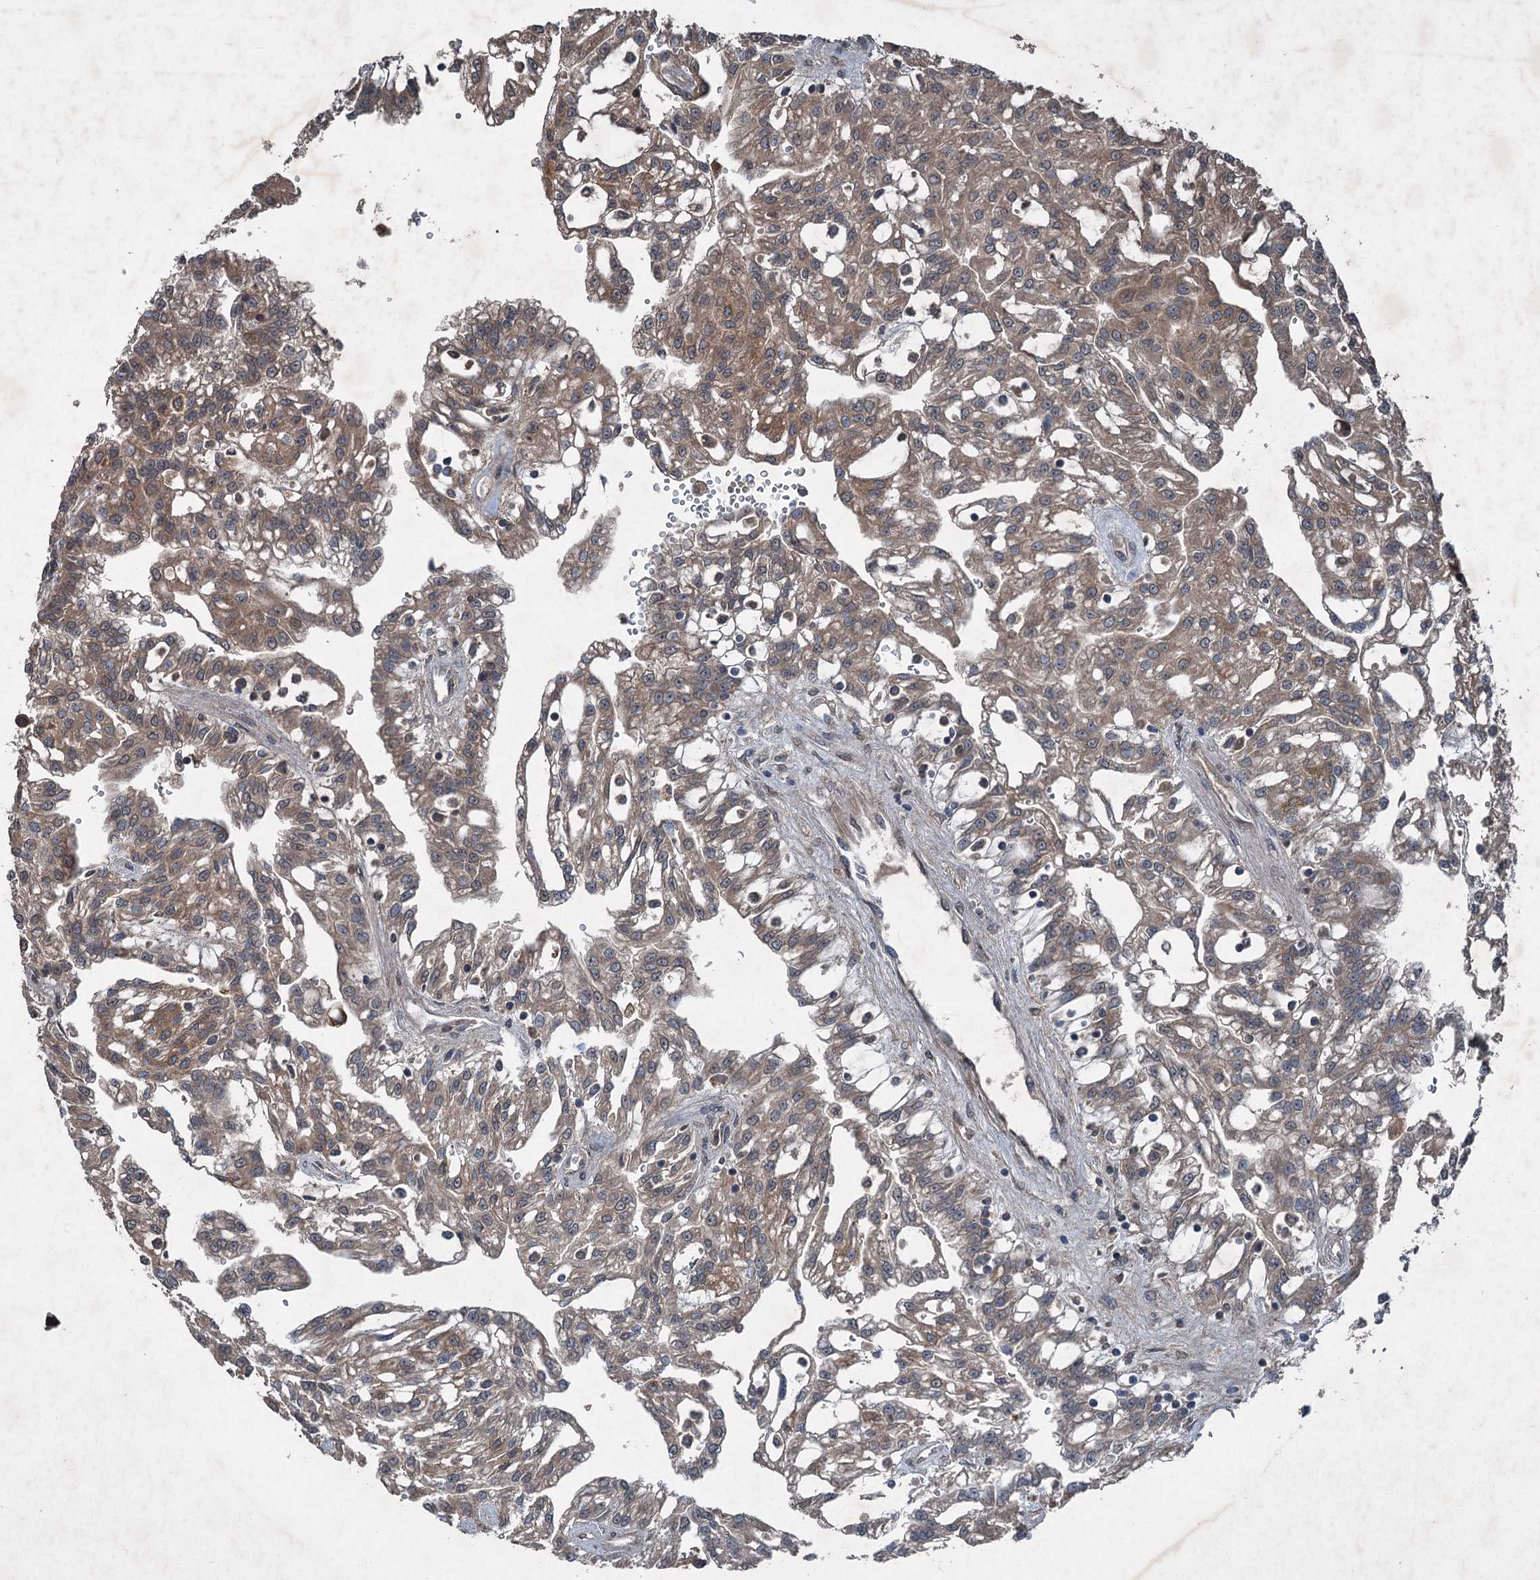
{"staining": {"intensity": "moderate", "quantity": "25%-75%", "location": "cytoplasmic/membranous"}, "tissue": "renal cancer", "cell_type": "Tumor cells", "image_type": "cancer", "snomed": [{"axis": "morphology", "description": "Adenocarcinoma, NOS"}, {"axis": "topography", "description": "Kidney"}], "caption": "Brown immunohistochemical staining in renal adenocarcinoma reveals moderate cytoplasmic/membranous positivity in about 25%-75% of tumor cells.", "gene": "ALAS1", "patient": {"sex": "male", "age": 63}}